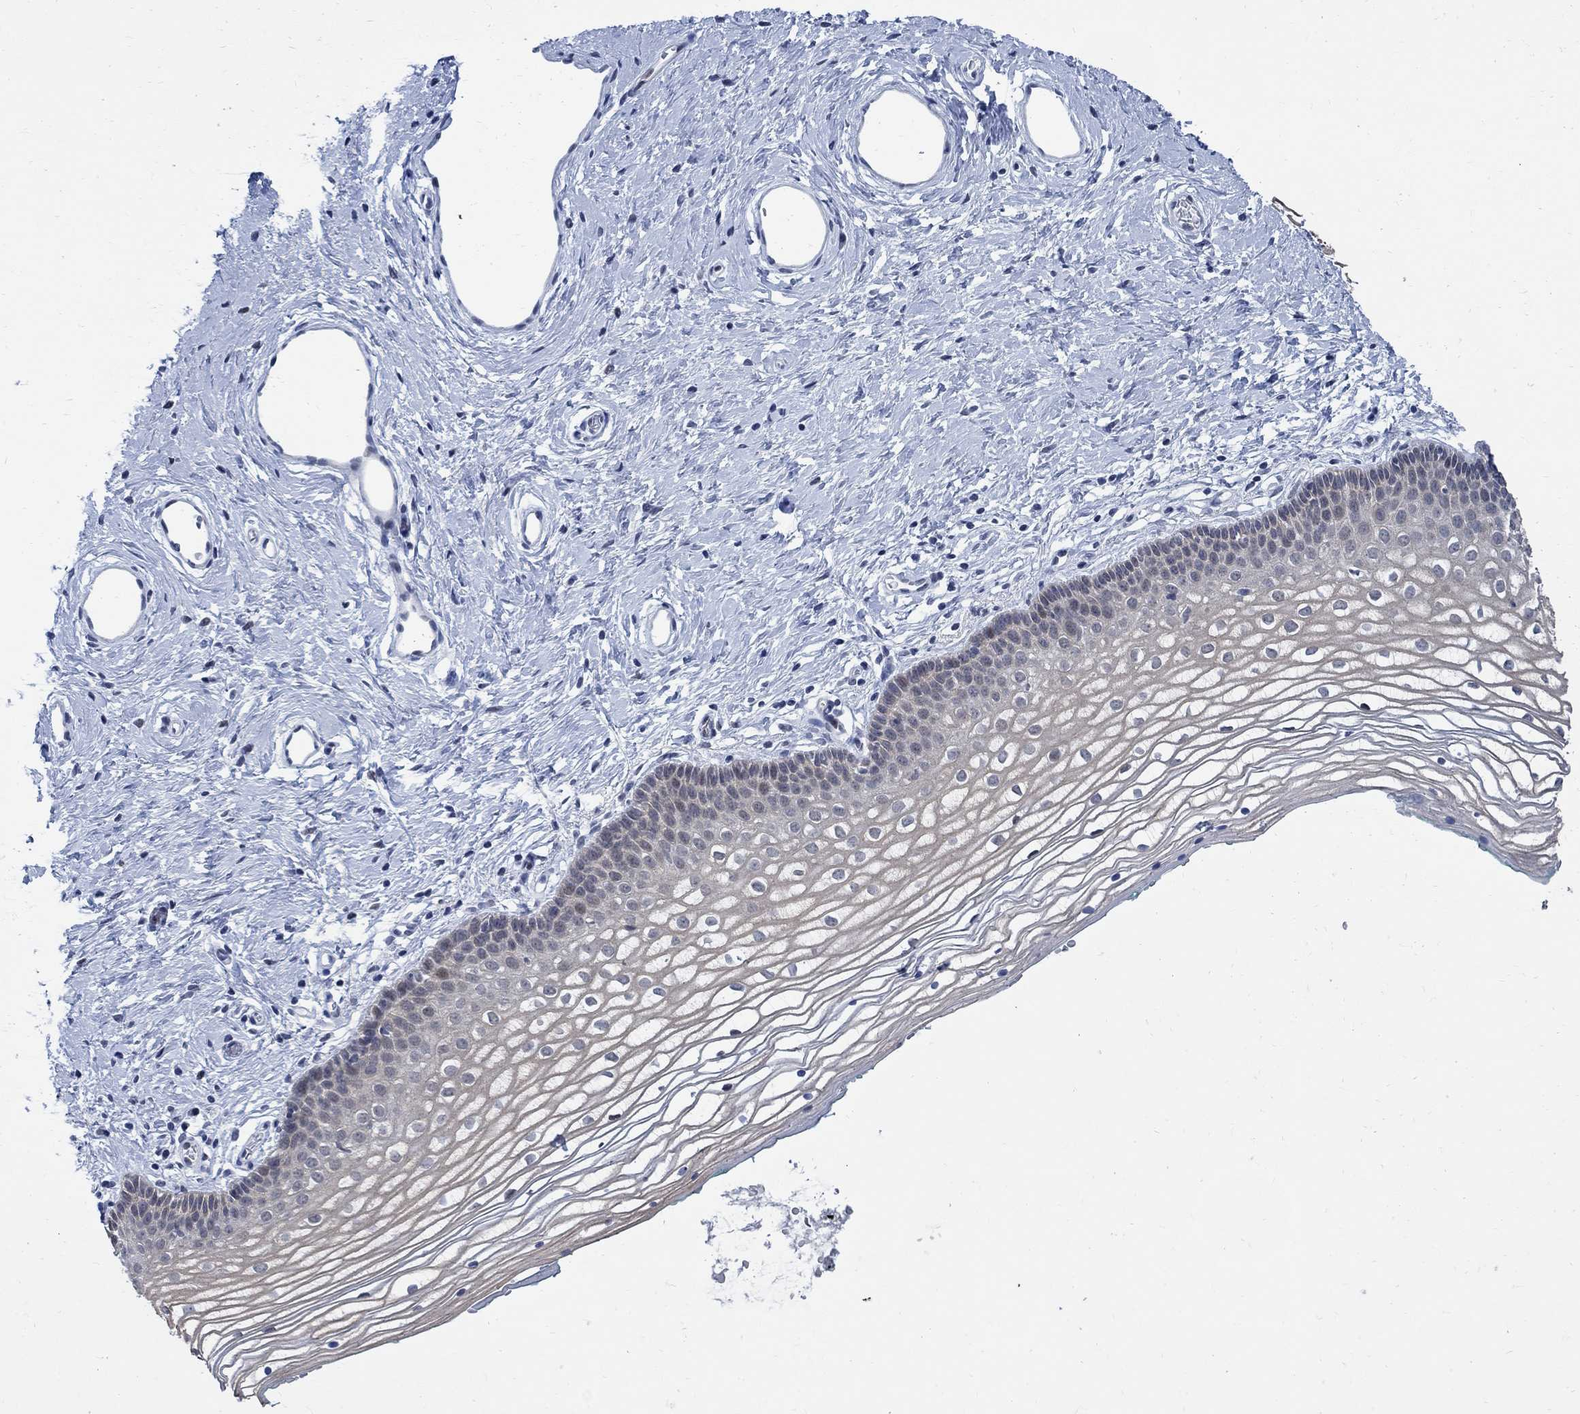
{"staining": {"intensity": "weak", "quantity": "25%-75%", "location": "cytoplasmic/membranous"}, "tissue": "vagina", "cell_type": "Squamous epithelial cells", "image_type": "normal", "snomed": [{"axis": "morphology", "description": "Normal tissue, NOS"}, {"axis": "topography", "description": "Vagina"}], "caption": "This histopathology image reveals immunohistochemistry staining of normal vagina, with low weak cytoplasmic/membranous staining in about 25%-75% of squamous epithelial cells.", "gene": "DLK1", "patient": {"sex": "female", "age": 36}}